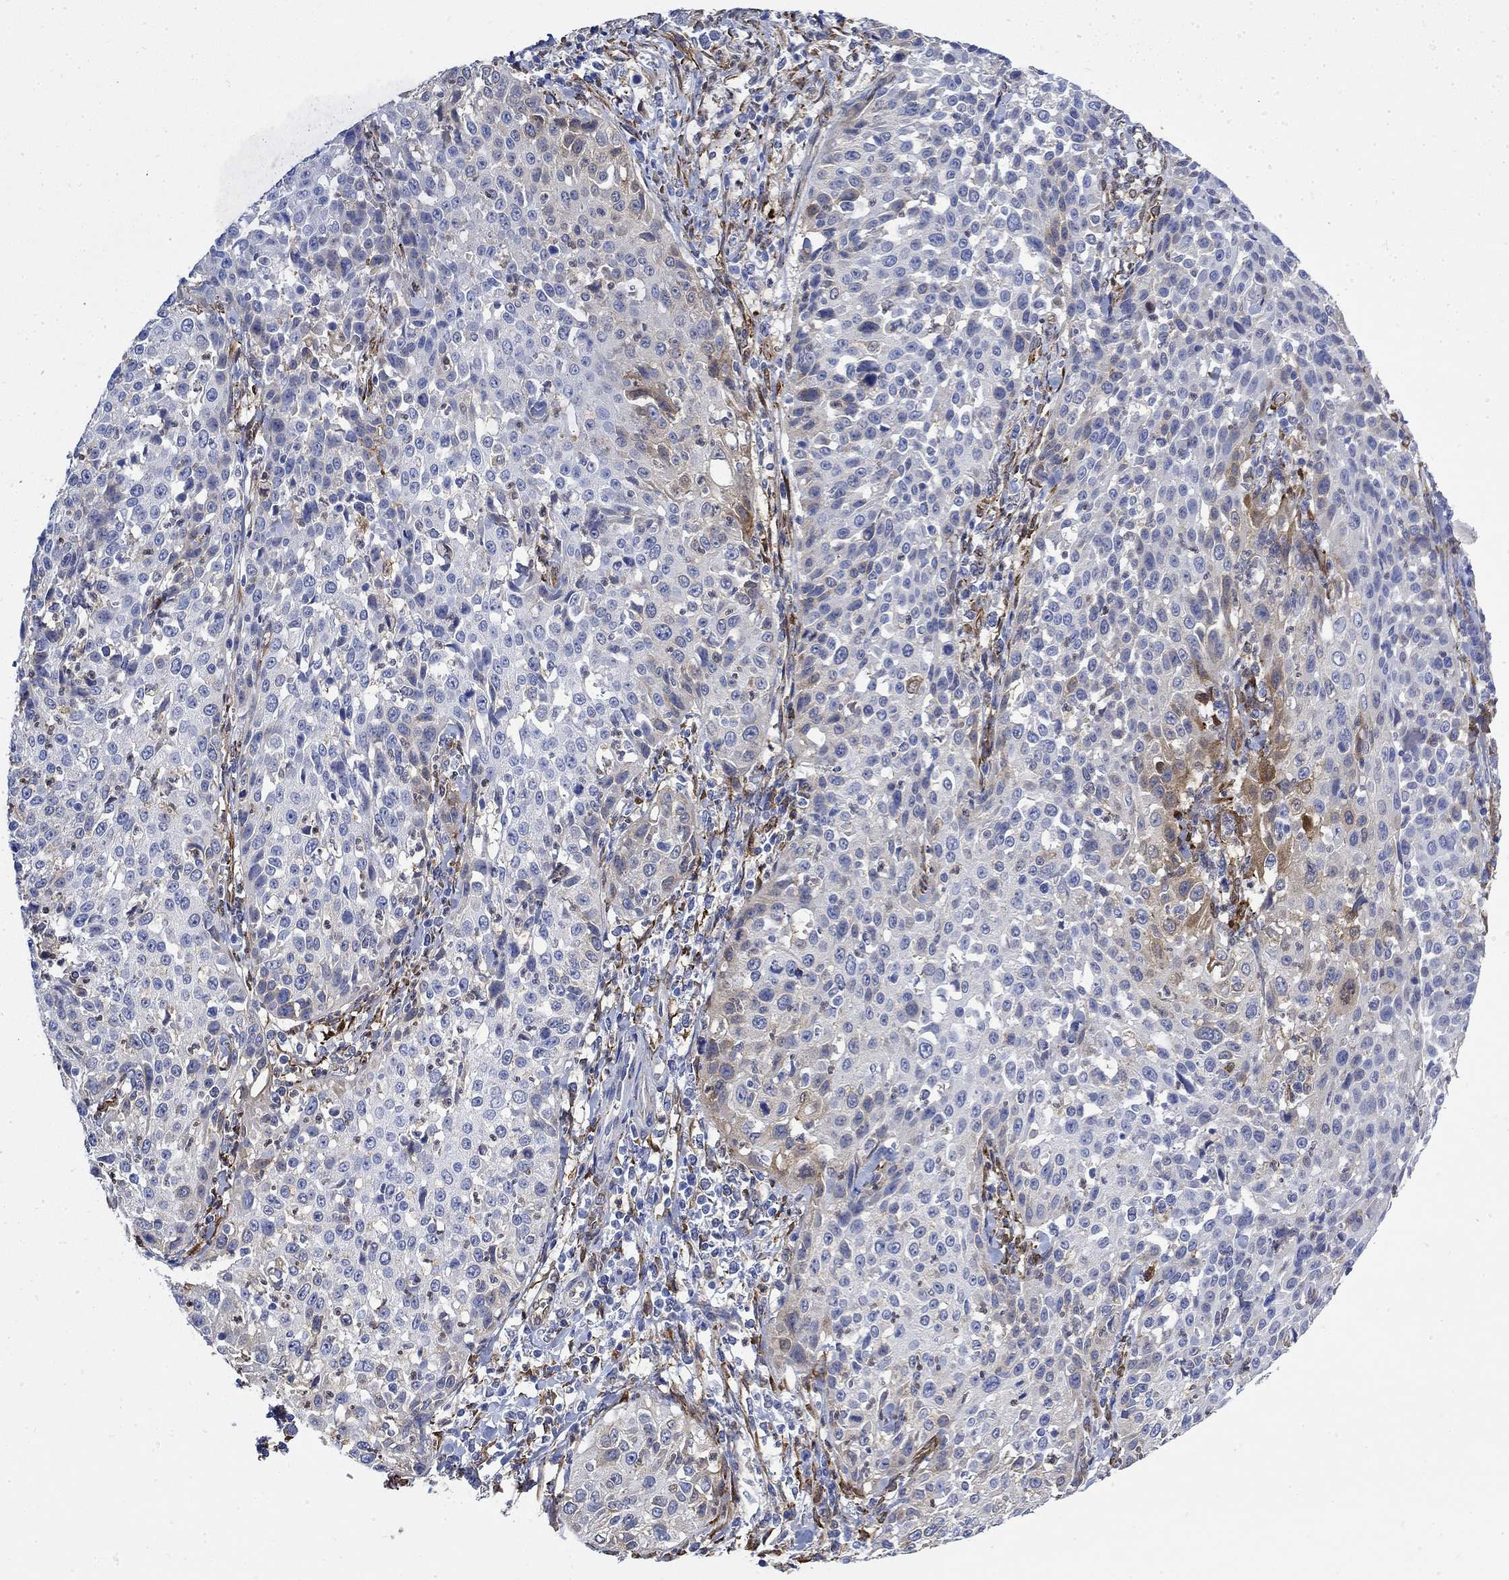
{"staining": {"intensity": "moderate", "quantity": "<25%", "location": "cytoplasmic/membranous"}, "tissue": "cervical cancer", "cell_type": "Tumor cells", "image_type": "cancer", "snomed": [{"axis": "morphology", "description": "Squamous cell carcinoma, NOS"}, {"axis": "topography", "description": "Cervix"}], "caption": "A histopathology image showing moderate cytoplasmic/membranous positivity in about <25% of tumor cells in squamous cell carcinoma (cervical), as visualized by brown immunohistochemical staining.", "gene": "TGM2", "patient": {"sex": "female", "age": 26}}